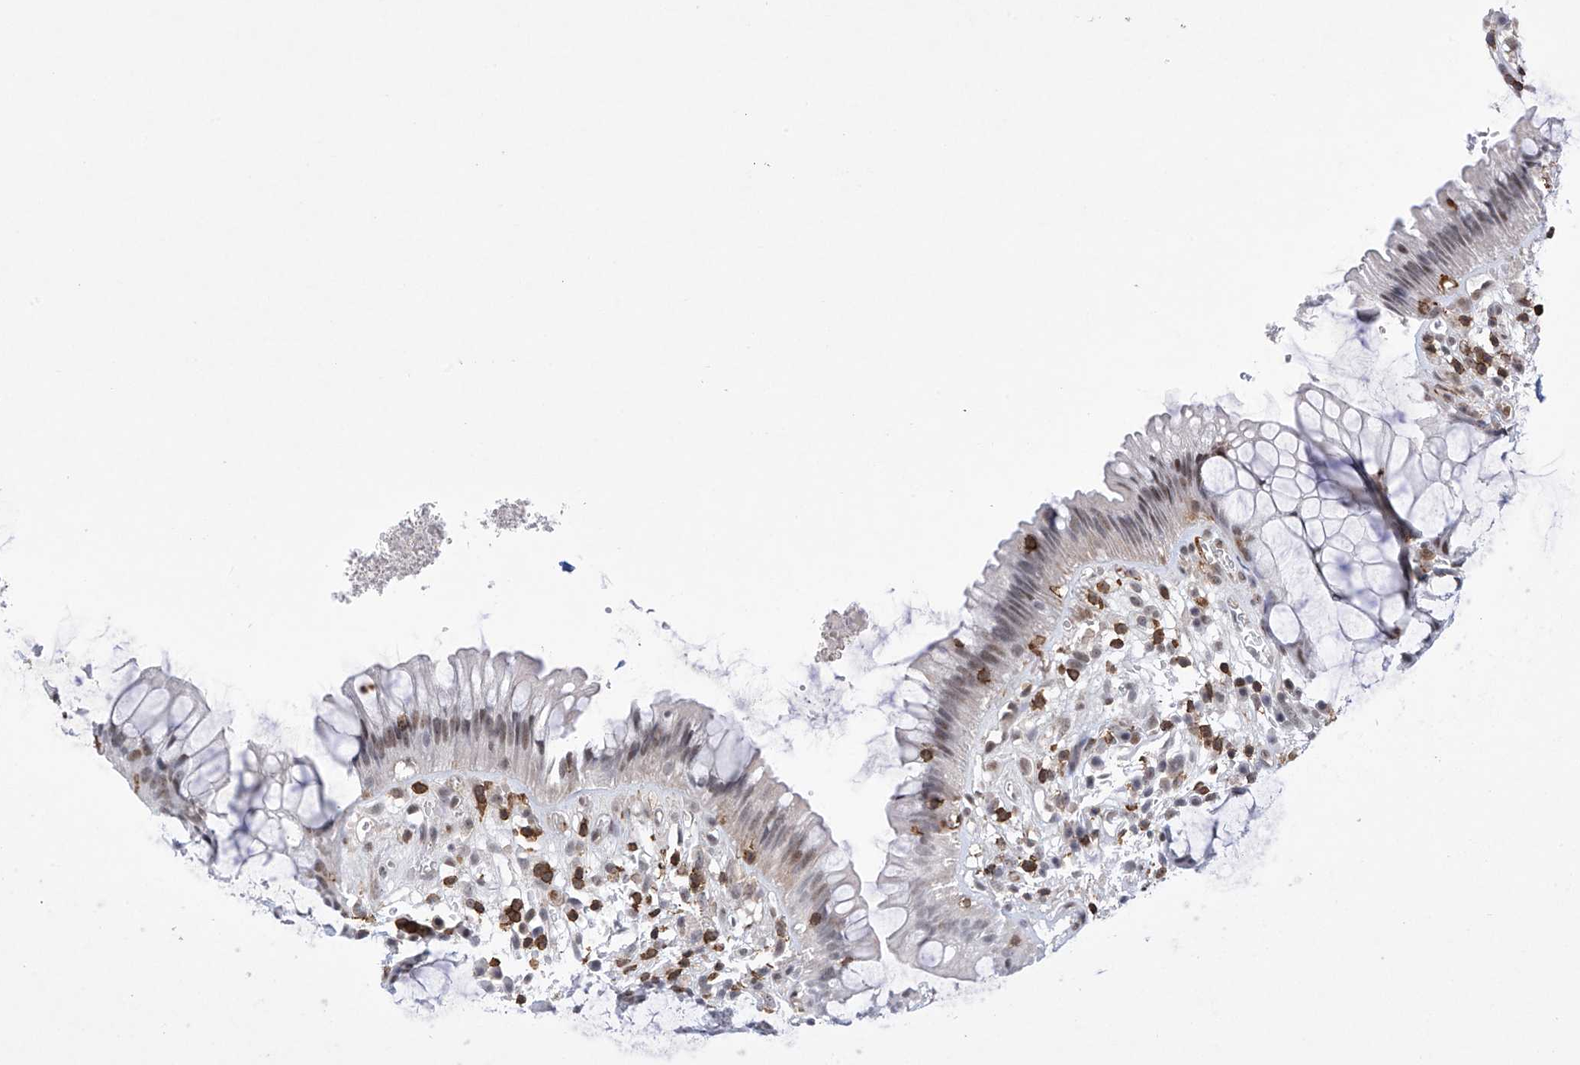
{"staining": {"intensity": "weak", "quantity": "<25%", "location": "nuclear"}, "tissue": "rectum", "cell_type": "Glandular cells", "image_type": "normal", "snomed": [{"axis": "morphology", "description": "Normal tissue, NOS"}, {"axis": "topography", "description": "Rectum"}], "caption": "Immunohistochemical staining of benign rectum displays no significant positivity in glandular cells.", "gene": "MSL3", "patient": {"sex": "male", "age": 51}}